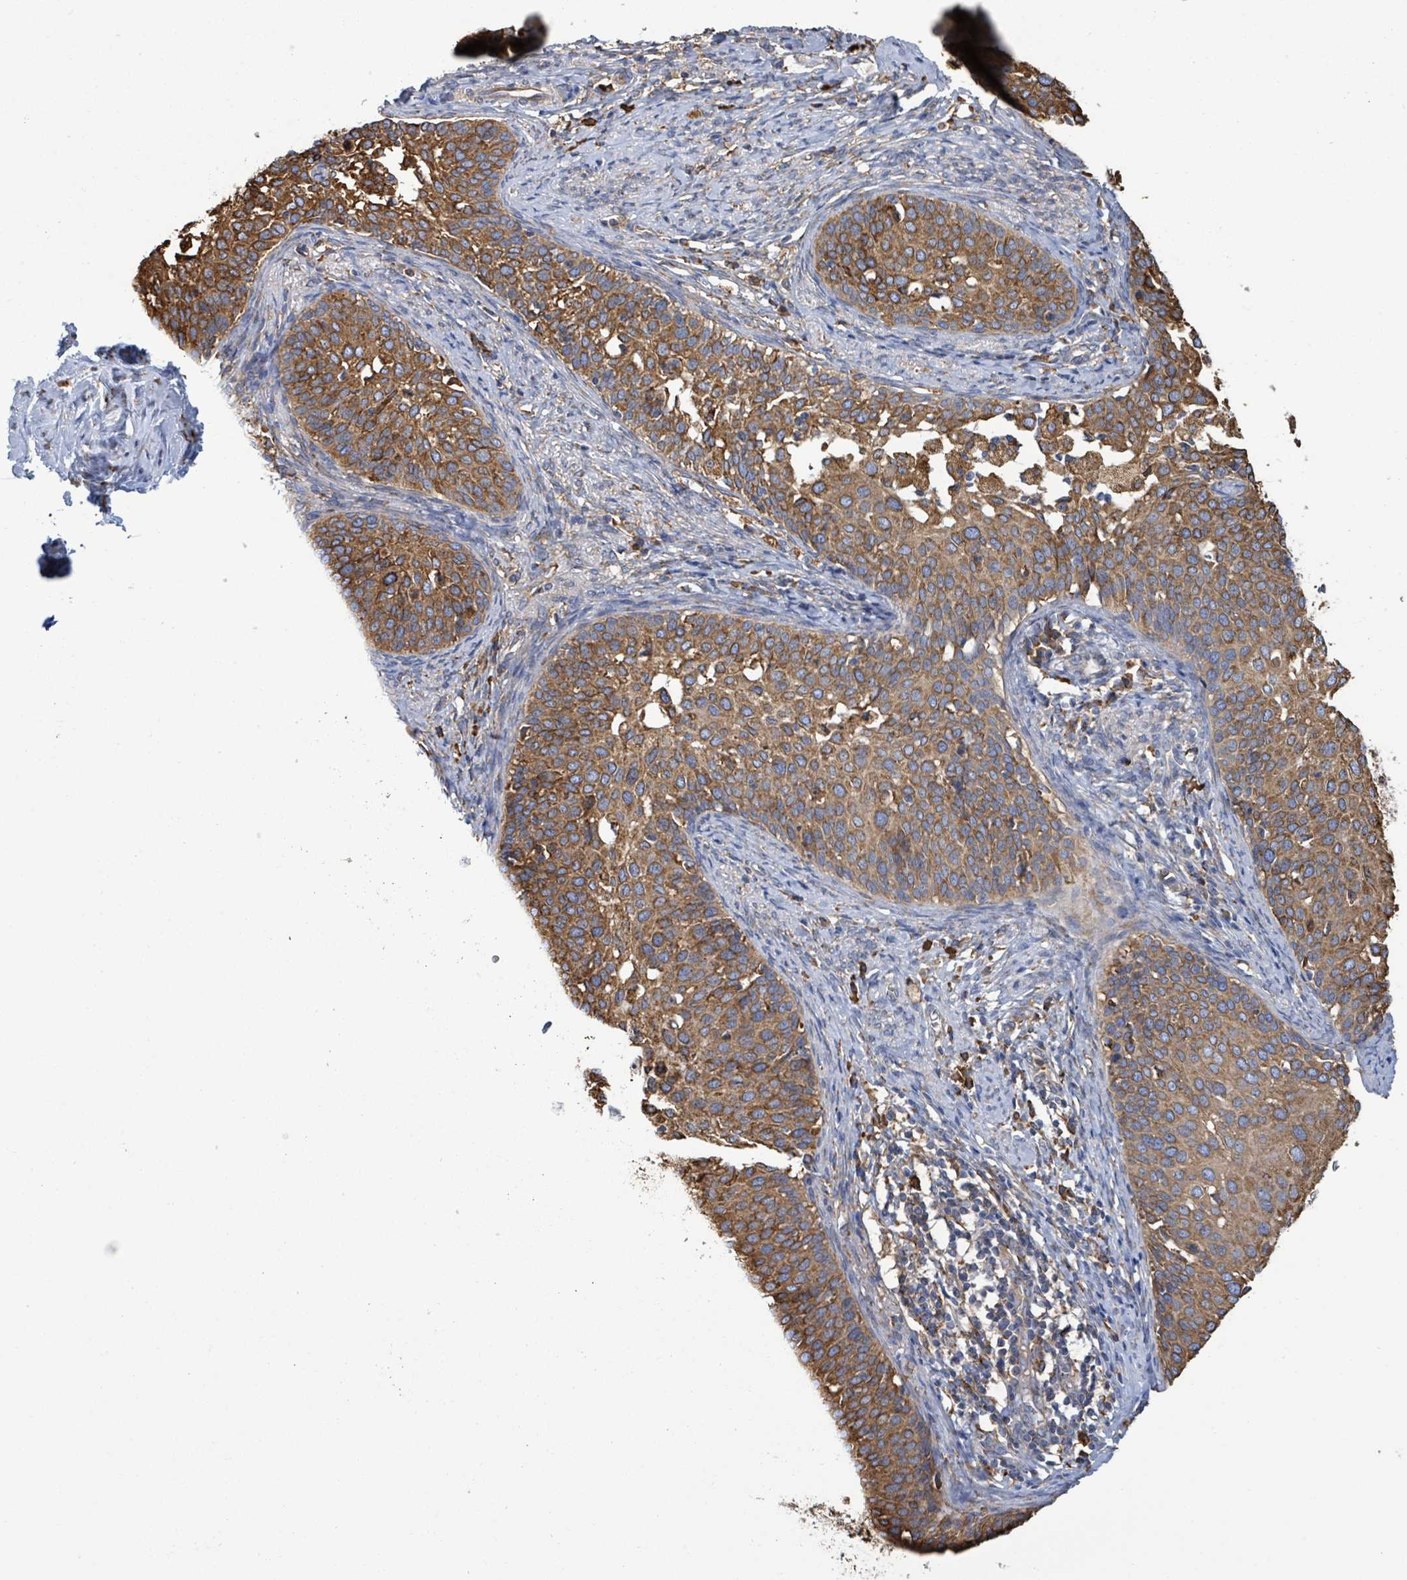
{"staining": {"intensity": "strong", "quantity": ">75%", "location": "cytoplasmic/membranous"}, "tissue": "cervical cancer", "cell_type": "Tumor cells", "image_type": "cancer", "snomed": [{"axis": "morphology", "description": "Squamous cell carcinoma, NOS"}, {"axis": "topography", "description": "Cervix"}], "caption": "Tumor cells show high levels of strong cytoplasmic/membranous expression in about >75% of cells in squamous cell carcinoma (cervical). Ihc stains the protein in brown and the nuclei are stained blue.", "gene": "RFPL4A", "patient": {"sex": "female", "age": 44}}